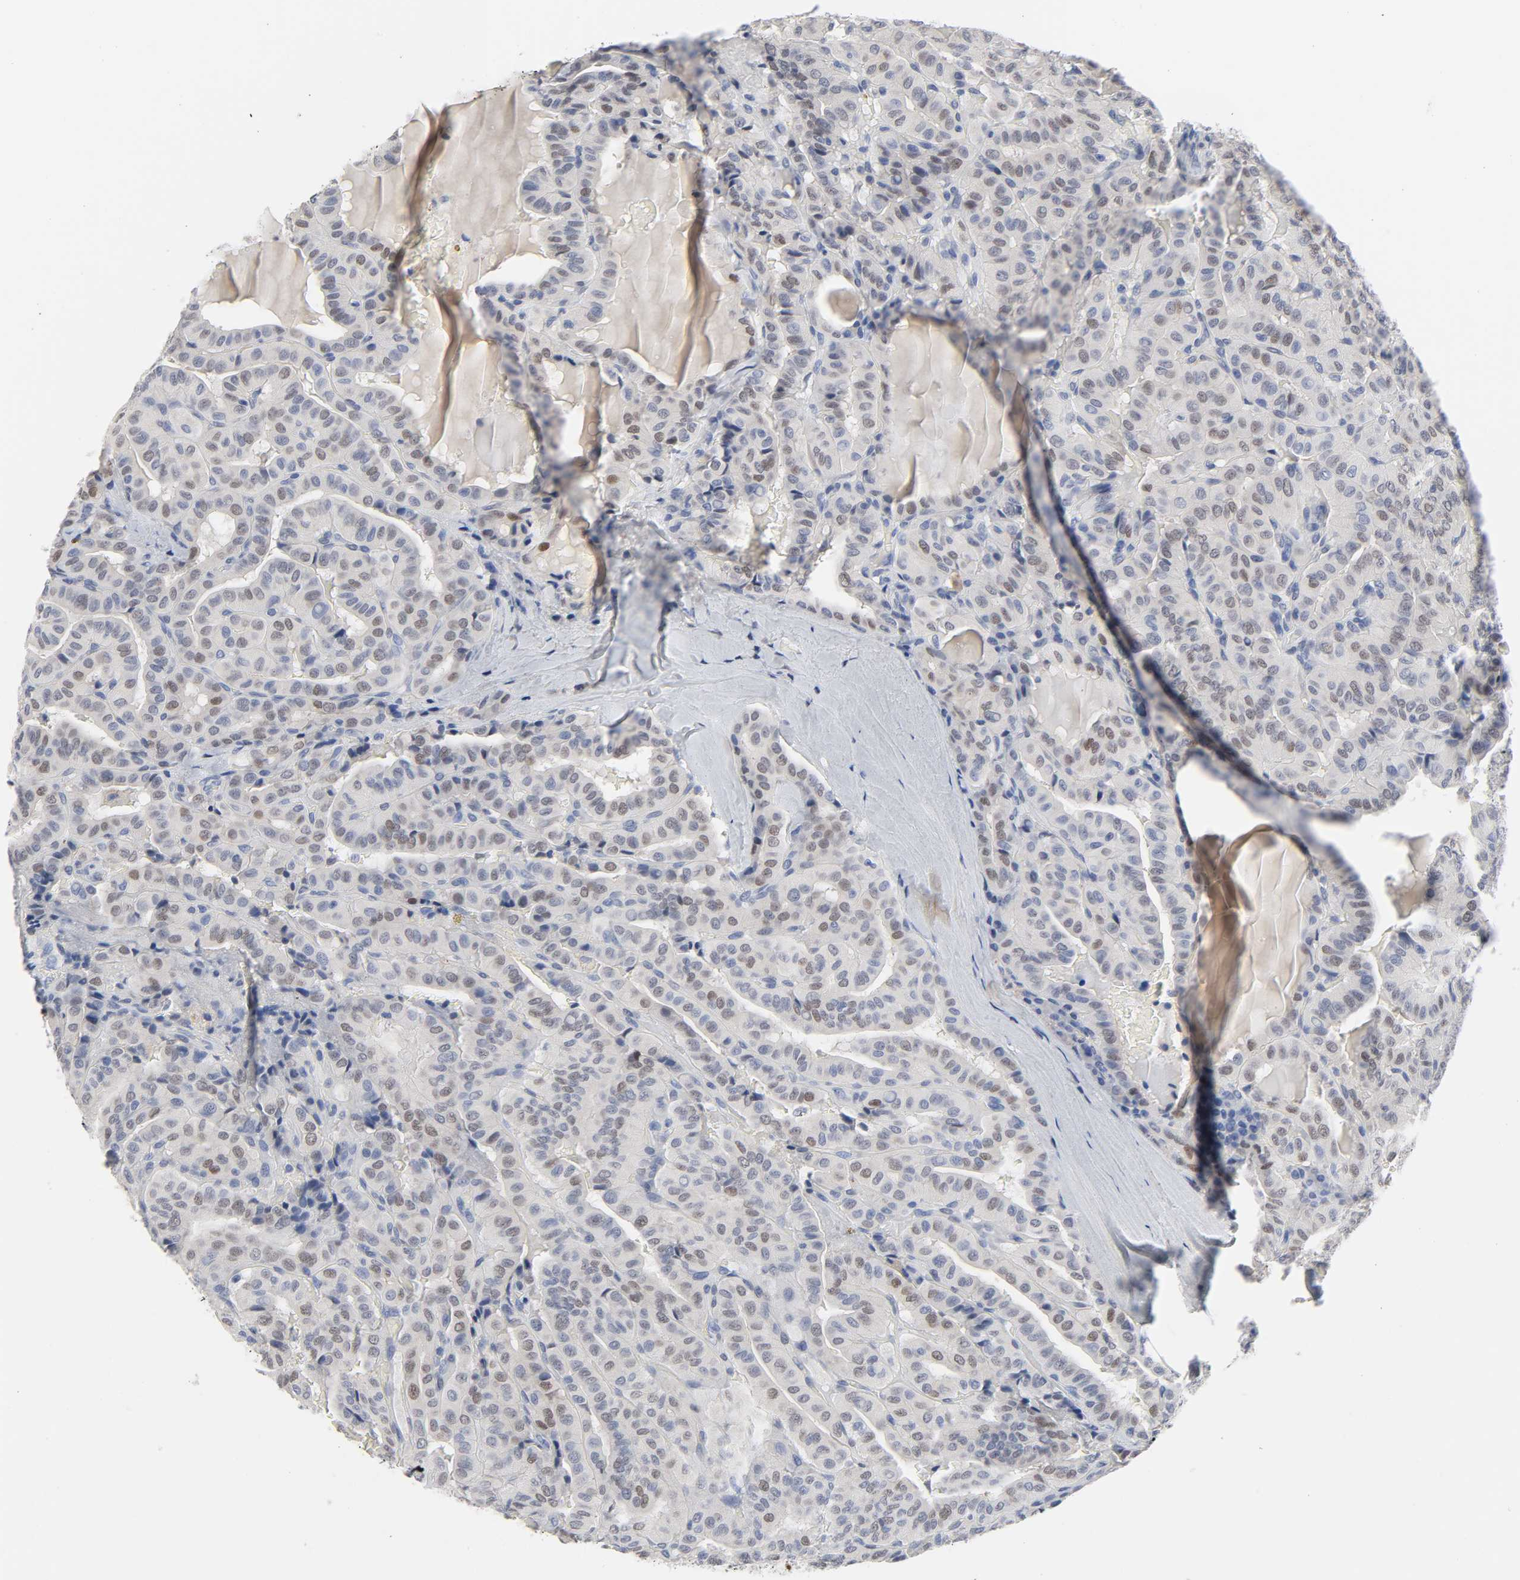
{"staining": {"intensity": "weak", "quantity": "25%-75%", "location": "nuclear"}, "tissue": "thyroid cancer", "cell_type": "Tumor cells", "image_type": "cancer", "snomed": [{"axis": "morphology", "description": "Papillary adenocarcinoma, NOS"}, {"axis": "topography", "description": "Thyroid gland"}], "caption": "This is an image of immunohistochemistry staining of thyroid cancer, which shows weak expression in the nuclear of tumor cells.", "gene": "SALL2", "patient": {"sex": "male", "age": 77}}